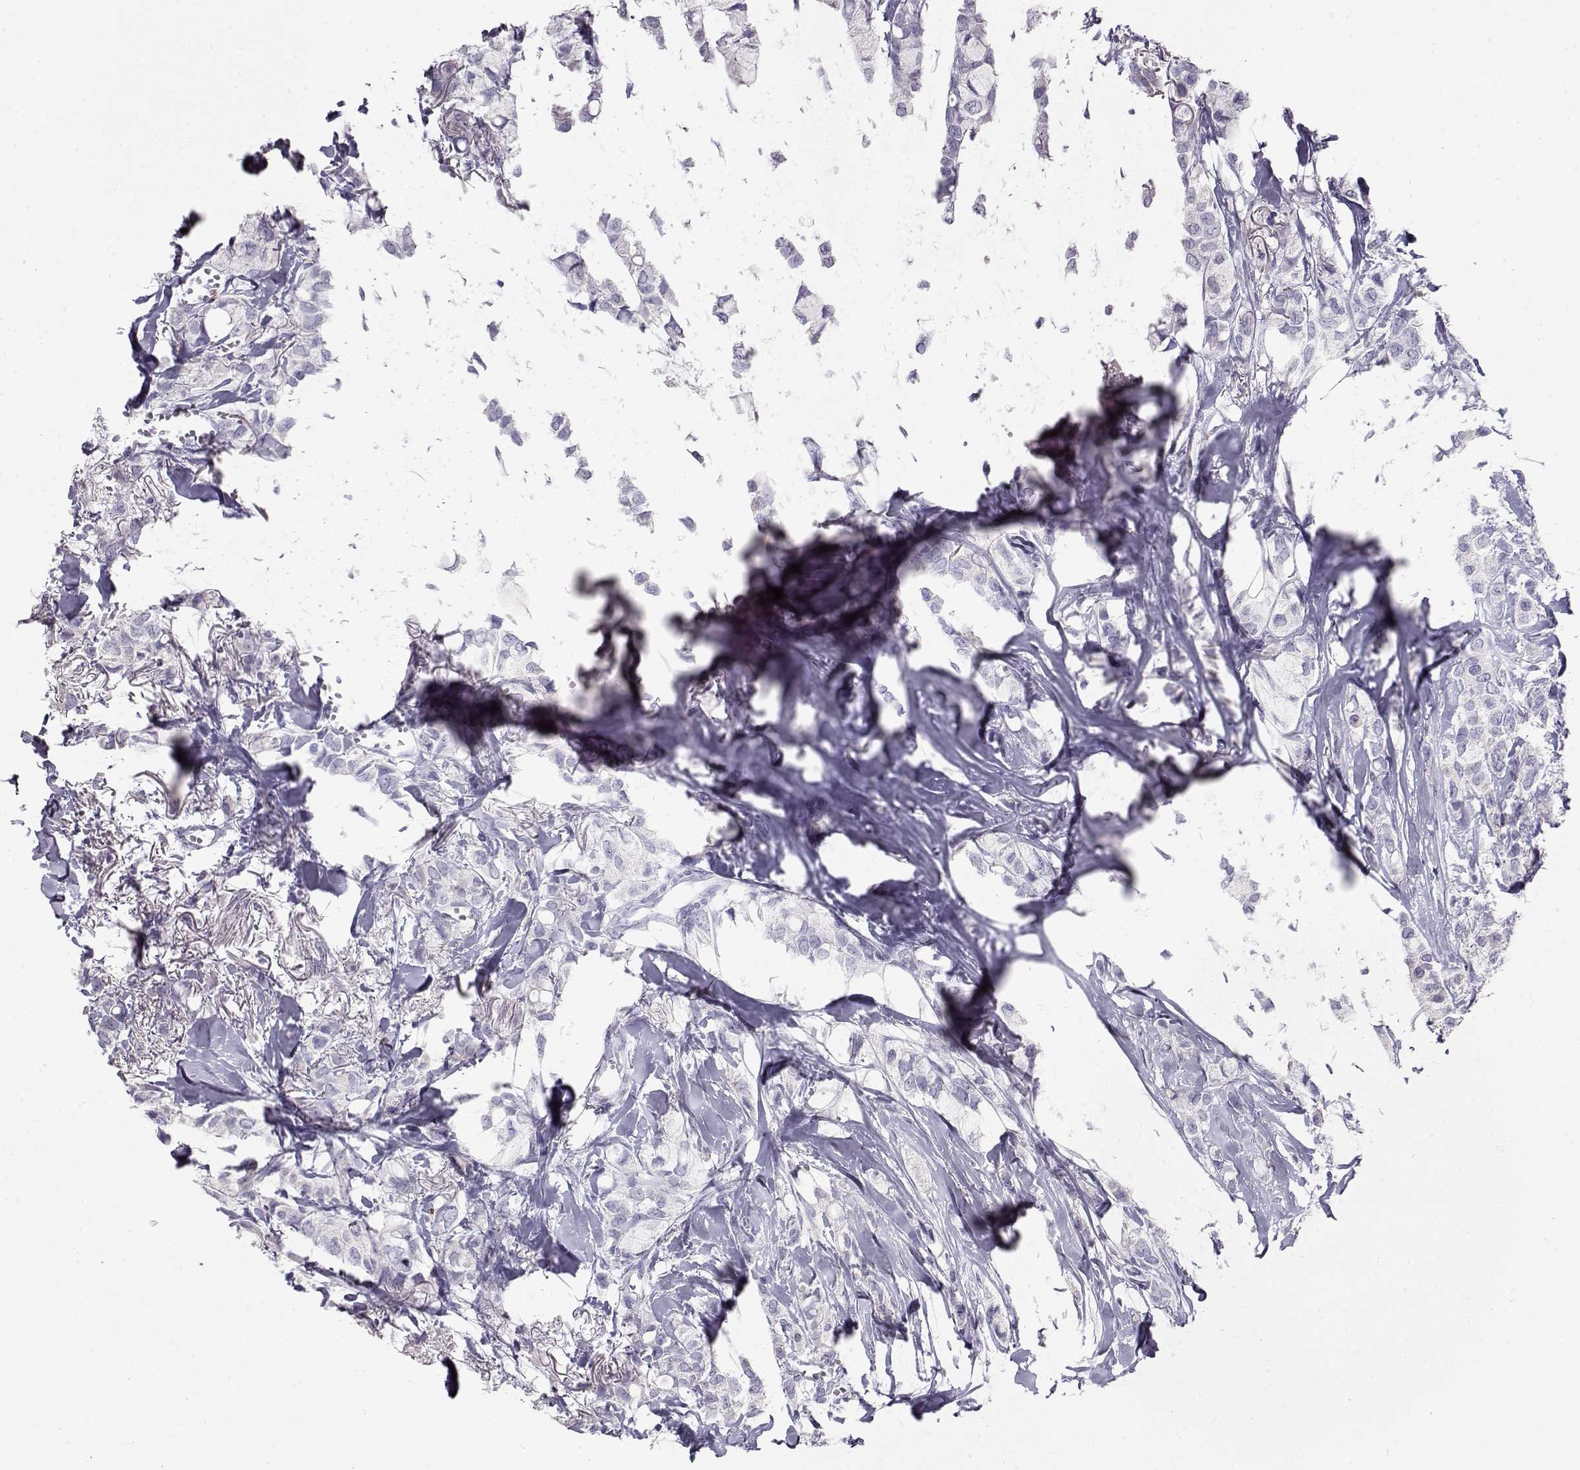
{"staining": {"intensity": "negative", "quantity": "none", "location": "none"}, "tissue": "breast cancer", "cell_type": "Tumor cells", "image_type": "cancer", "snomed": [{"axis": "morphology", "description": "Duct carcinoma"}, {"axis": "topography", "description": "Breast"}], "caption": "This is an immunohistochemistry (IHC) photomicrograph of breast cancer (invasive ductal carcinoma). There is no expression in tumor cells.", "gene": "RD3", "patient": {"sex": "female", "age": 85}}